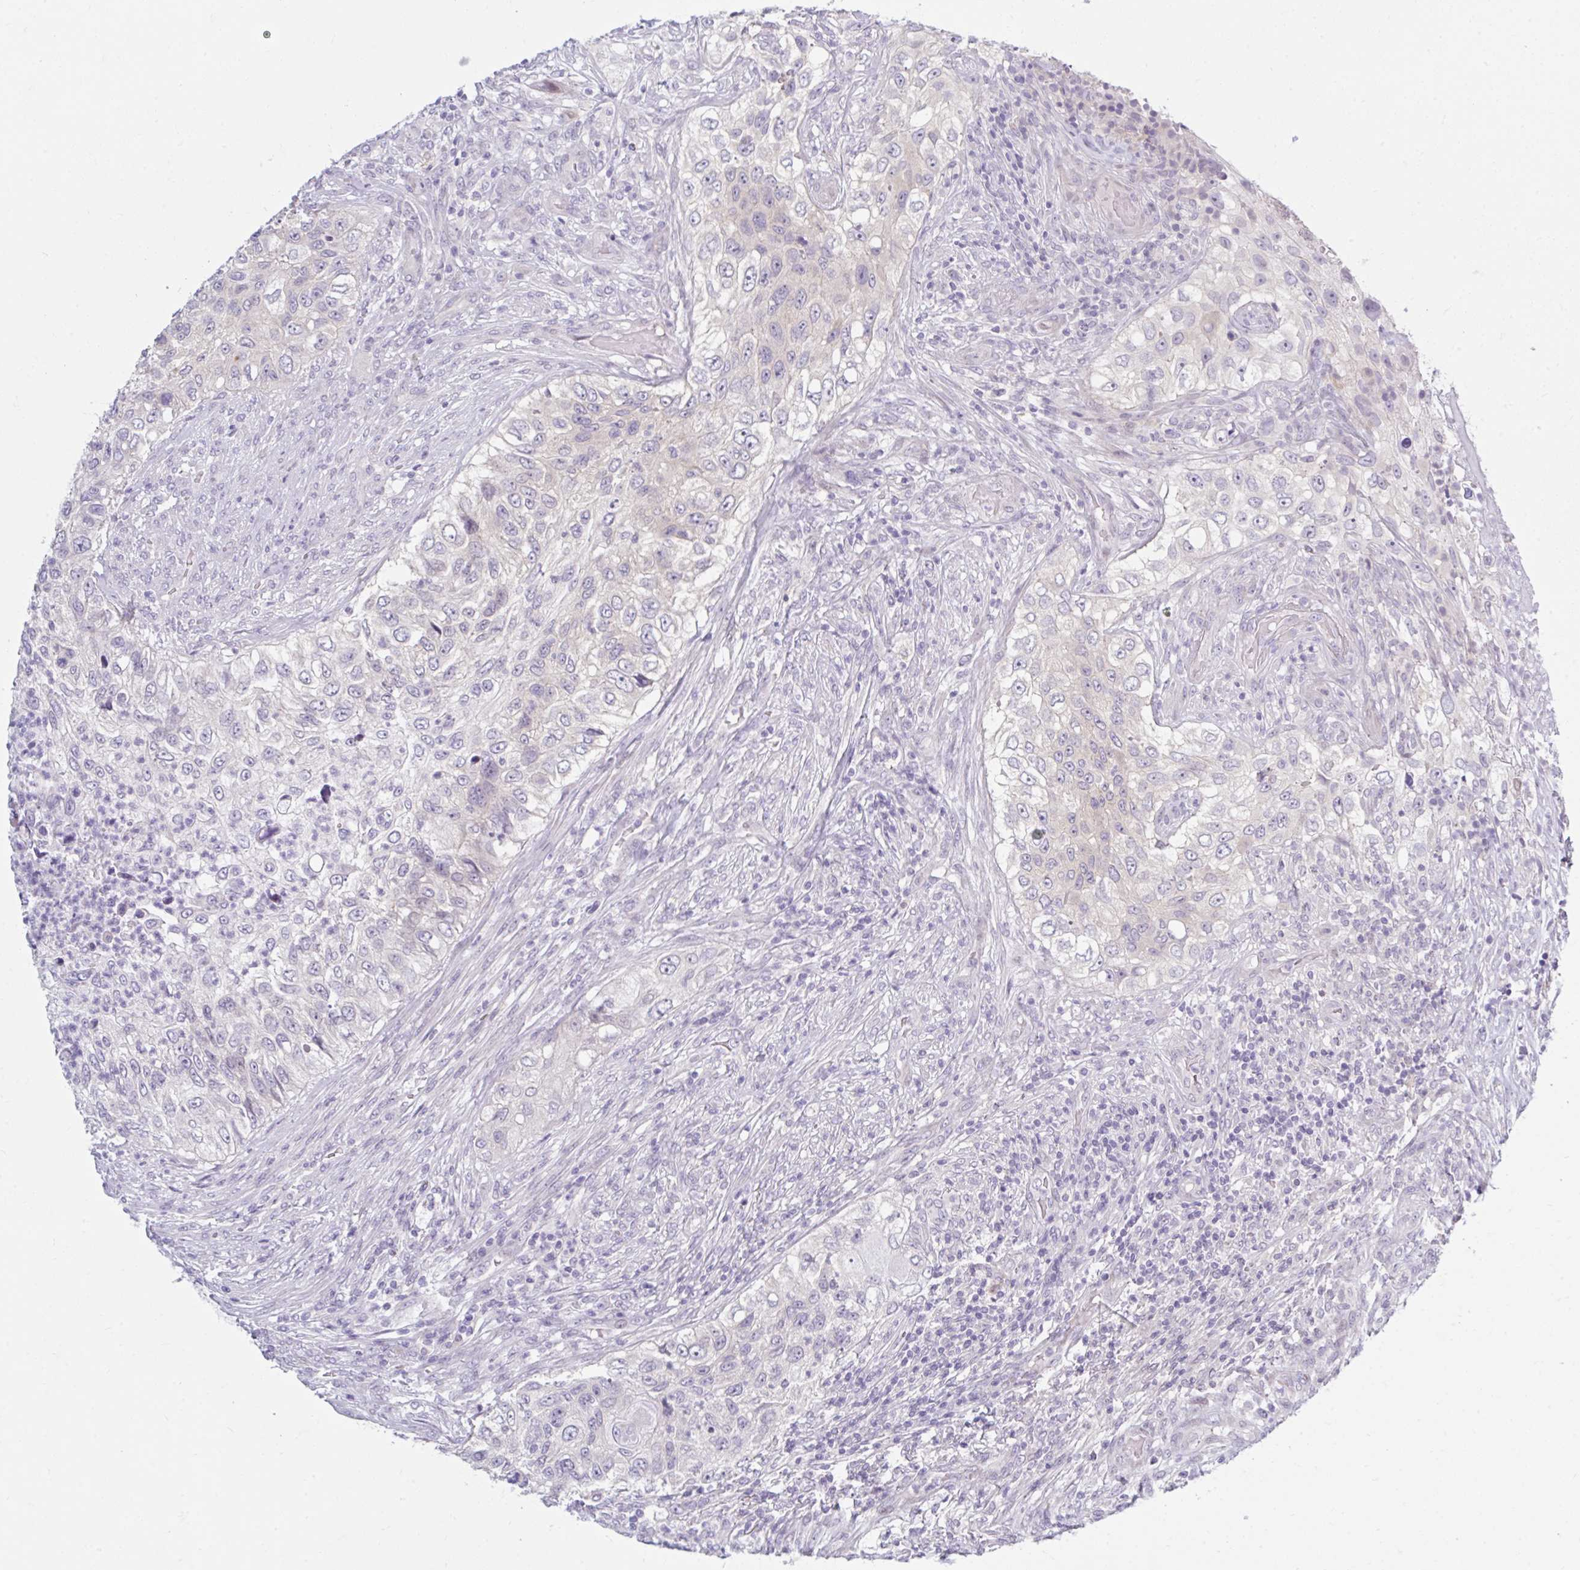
{"staining": {"intensity": "negative", "quantity": "none", "location": "none"}, "tissue": "urothelial cancer", "cell_type": "Tumor cells", "image_type": "cancer", "snomed": [{"axis": "morphology", "description": "Urothelial carcinoma, High grade"}, {"axis": "topography", "description": "Urinary bladder"}], "caption": "Immunohistochemistry of human urothelial cancer displays no expression in tumor cells.", "gene": "FAM153A", "patient": {"sex": "female", "age": 60}}